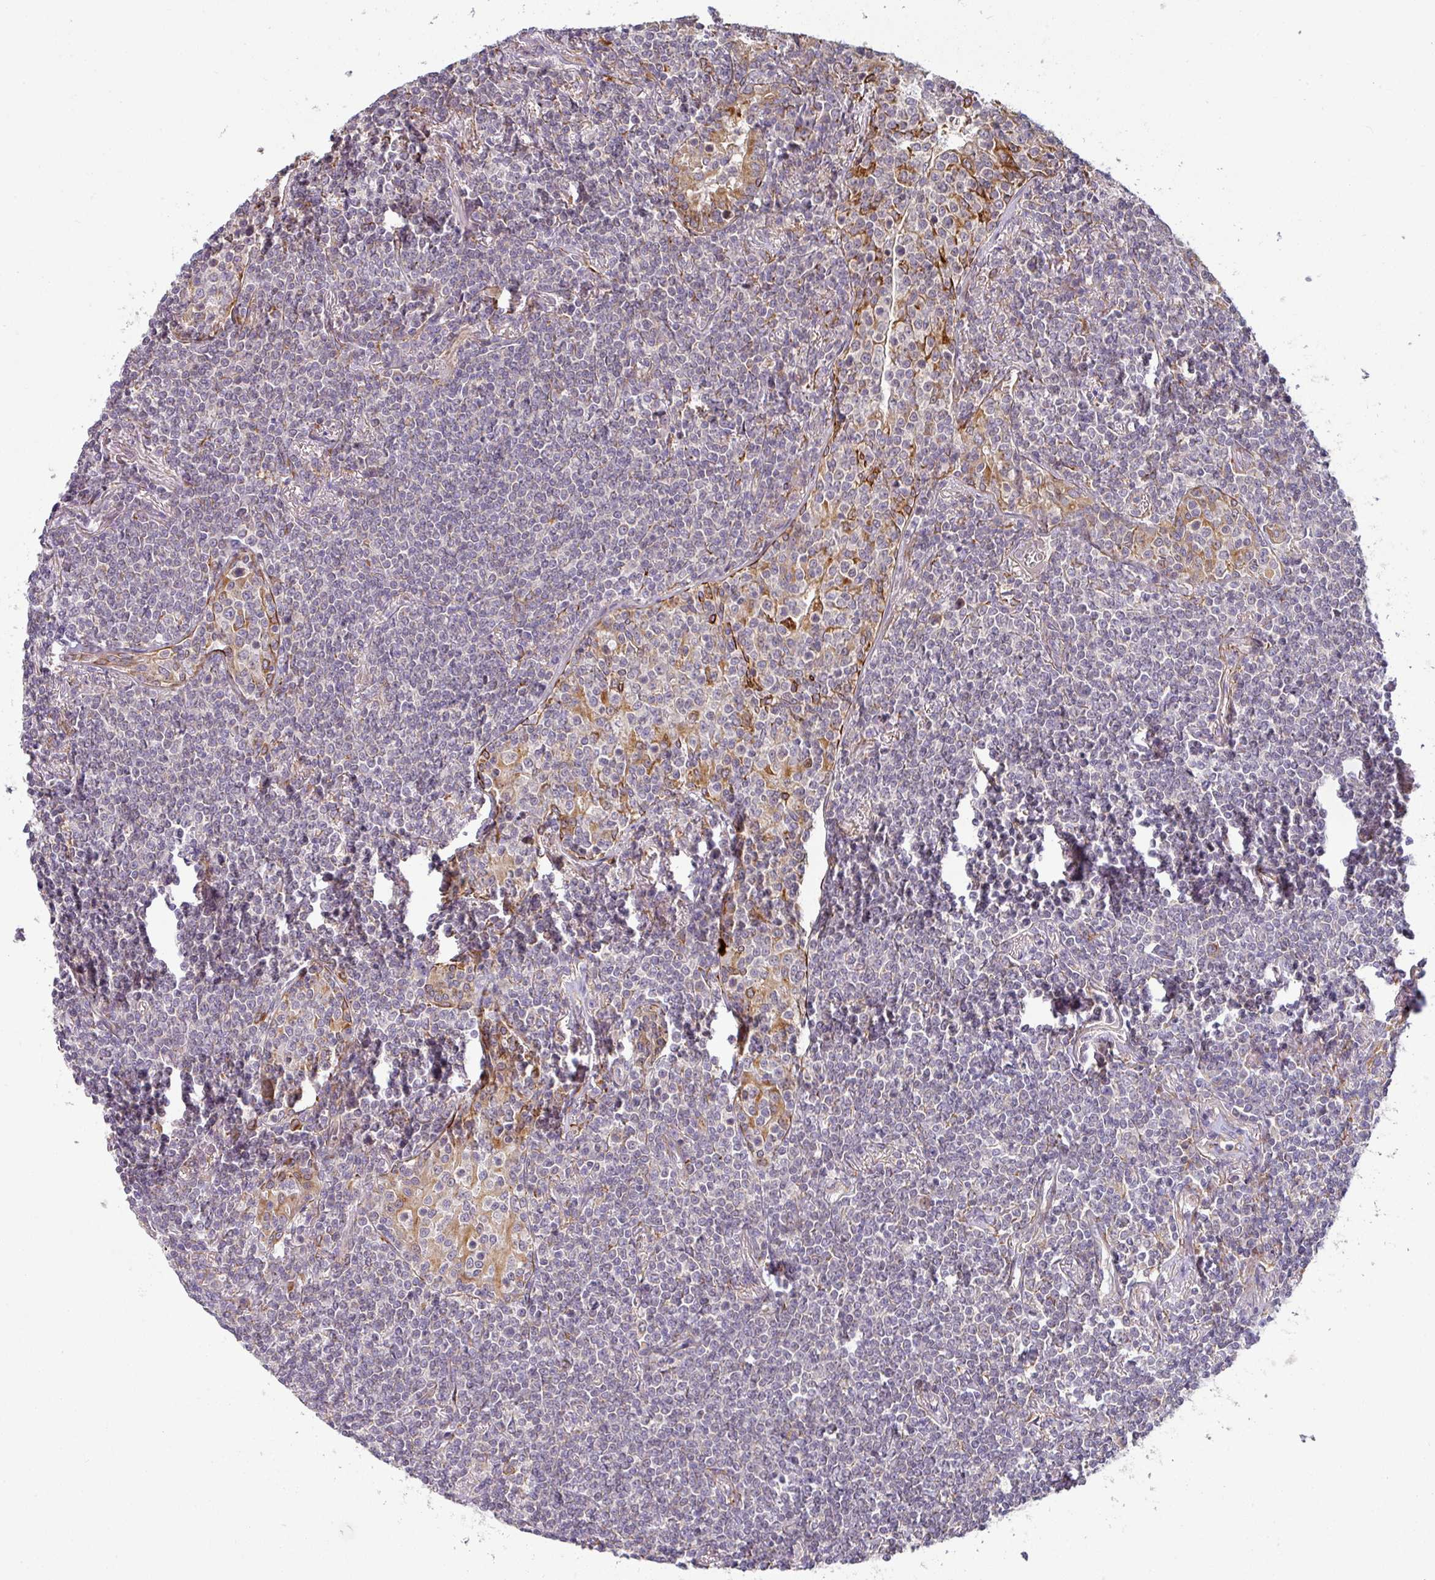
{"staining": {"intensity": "negative", "quantity": "none", "location": "none"}, "tissue": "lymphoma", "cell_type": "Tumor cells", "image_type": "cancer", "snomed": [{"axis": "morphology", "description": "Malignant lymphoma, non-Hodgkin's type, Low grade"}, {"axis": "topography", "description": "Lung"}], "caption": "High magnification brightfield microscopy of lymphoma stained with DAB (3,3'-diaminobenzidine) (brown) and counterstained with hematoxylin (blue): tumor cells show no significant staining. (Brightfield microscopy of DAB (3,3'-diaminobenzidine) immunohistochemistry (IHC) at high magnification).", "gene": "ZNF268", "patient": {"sex": "female", "age": 71}}